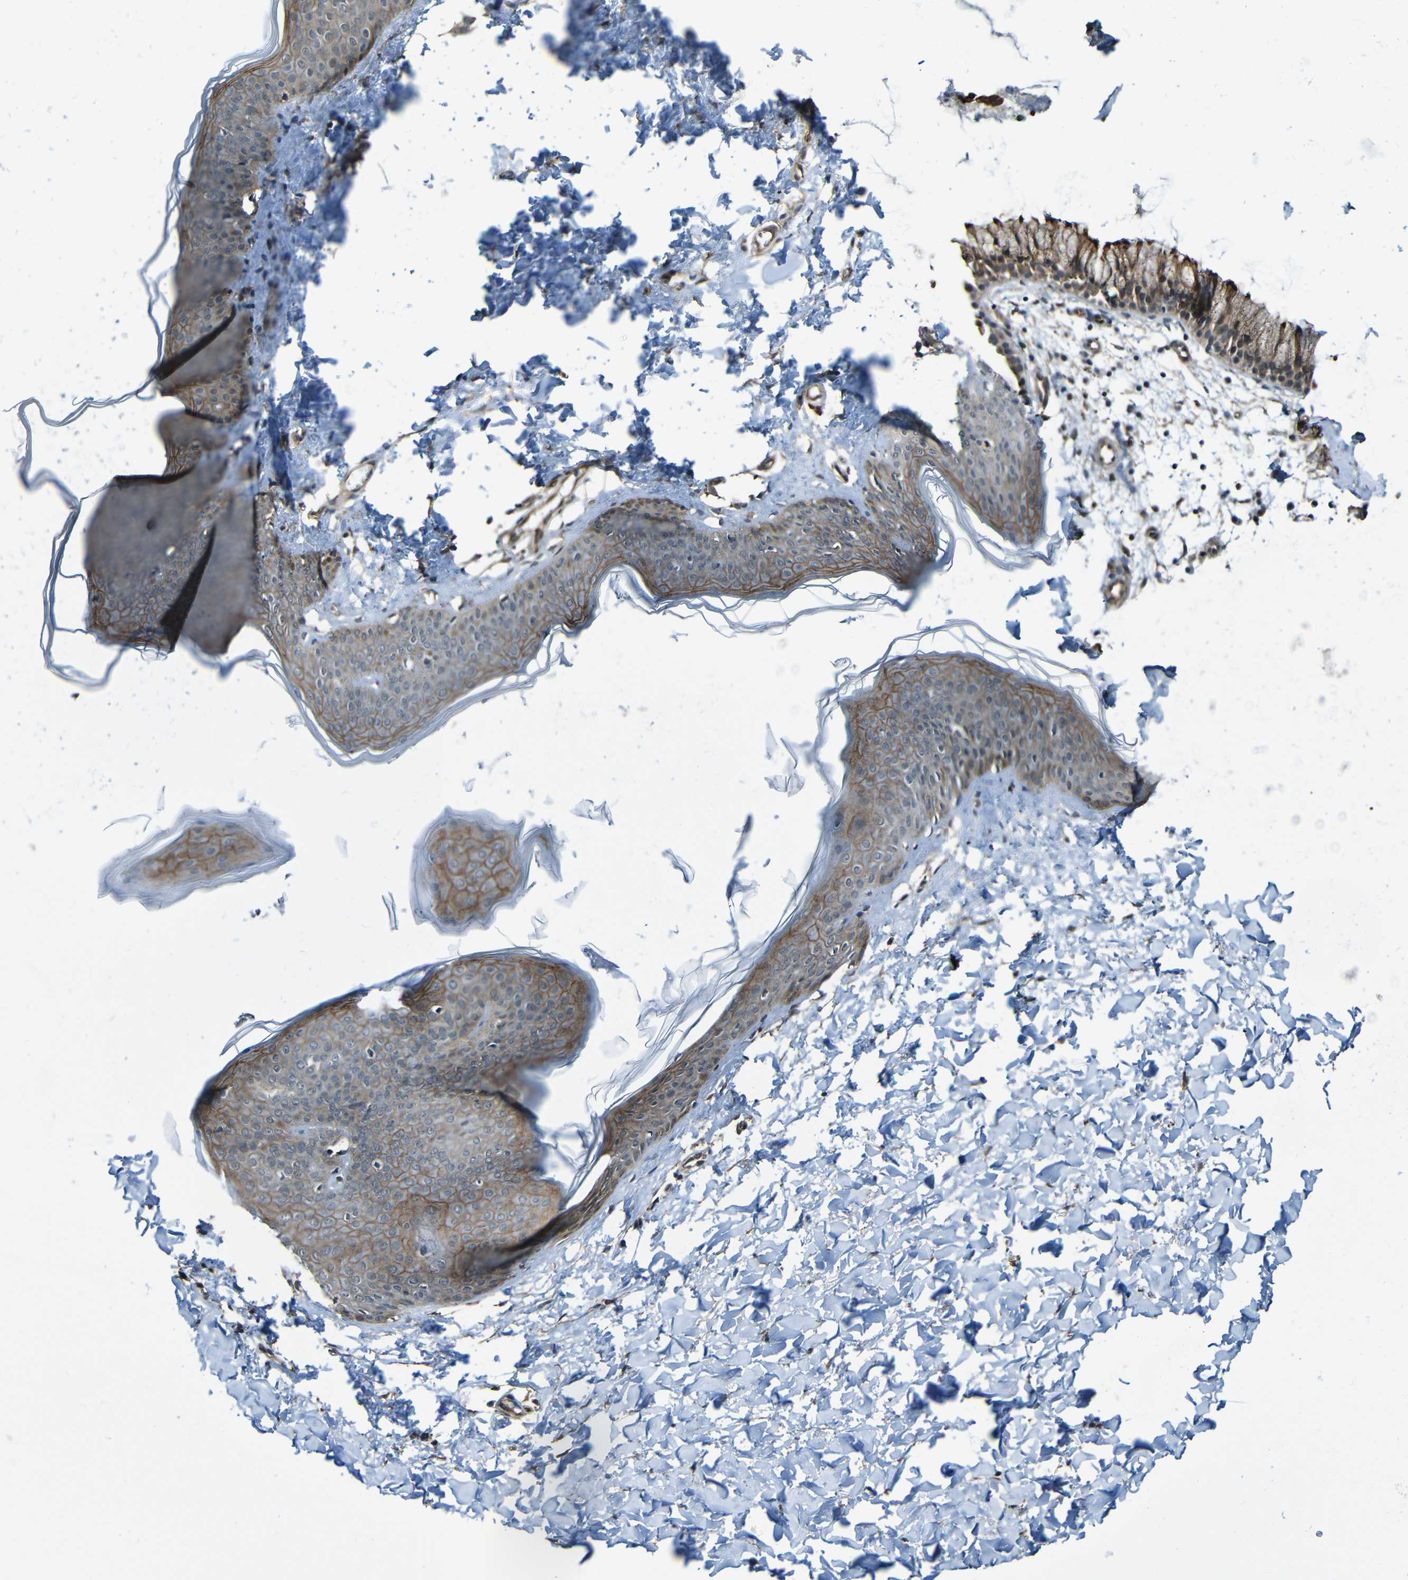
{"staining": {"intensity": "moderate", "quantity": ">75%", "location": "cytoplasmic/membranous"}, "tissue": "skin", "cell_type": "Fibroblasts", "image_type": "normal", "snomed": [{"axis": "morphology", "description": "Normal tissue, NOS"}, {"axis": "topography", "description": "Skin"}], "caption": "Immunohistochemistry (IHC) histopathology image of benign skin stained for a protein (brown), which displays medium levels of moderate cytoplasmic/membranous positivity in about >75% of fibroblasts.", "gene": "LGR5", "patient": {"sex": "female", "age": 17}}